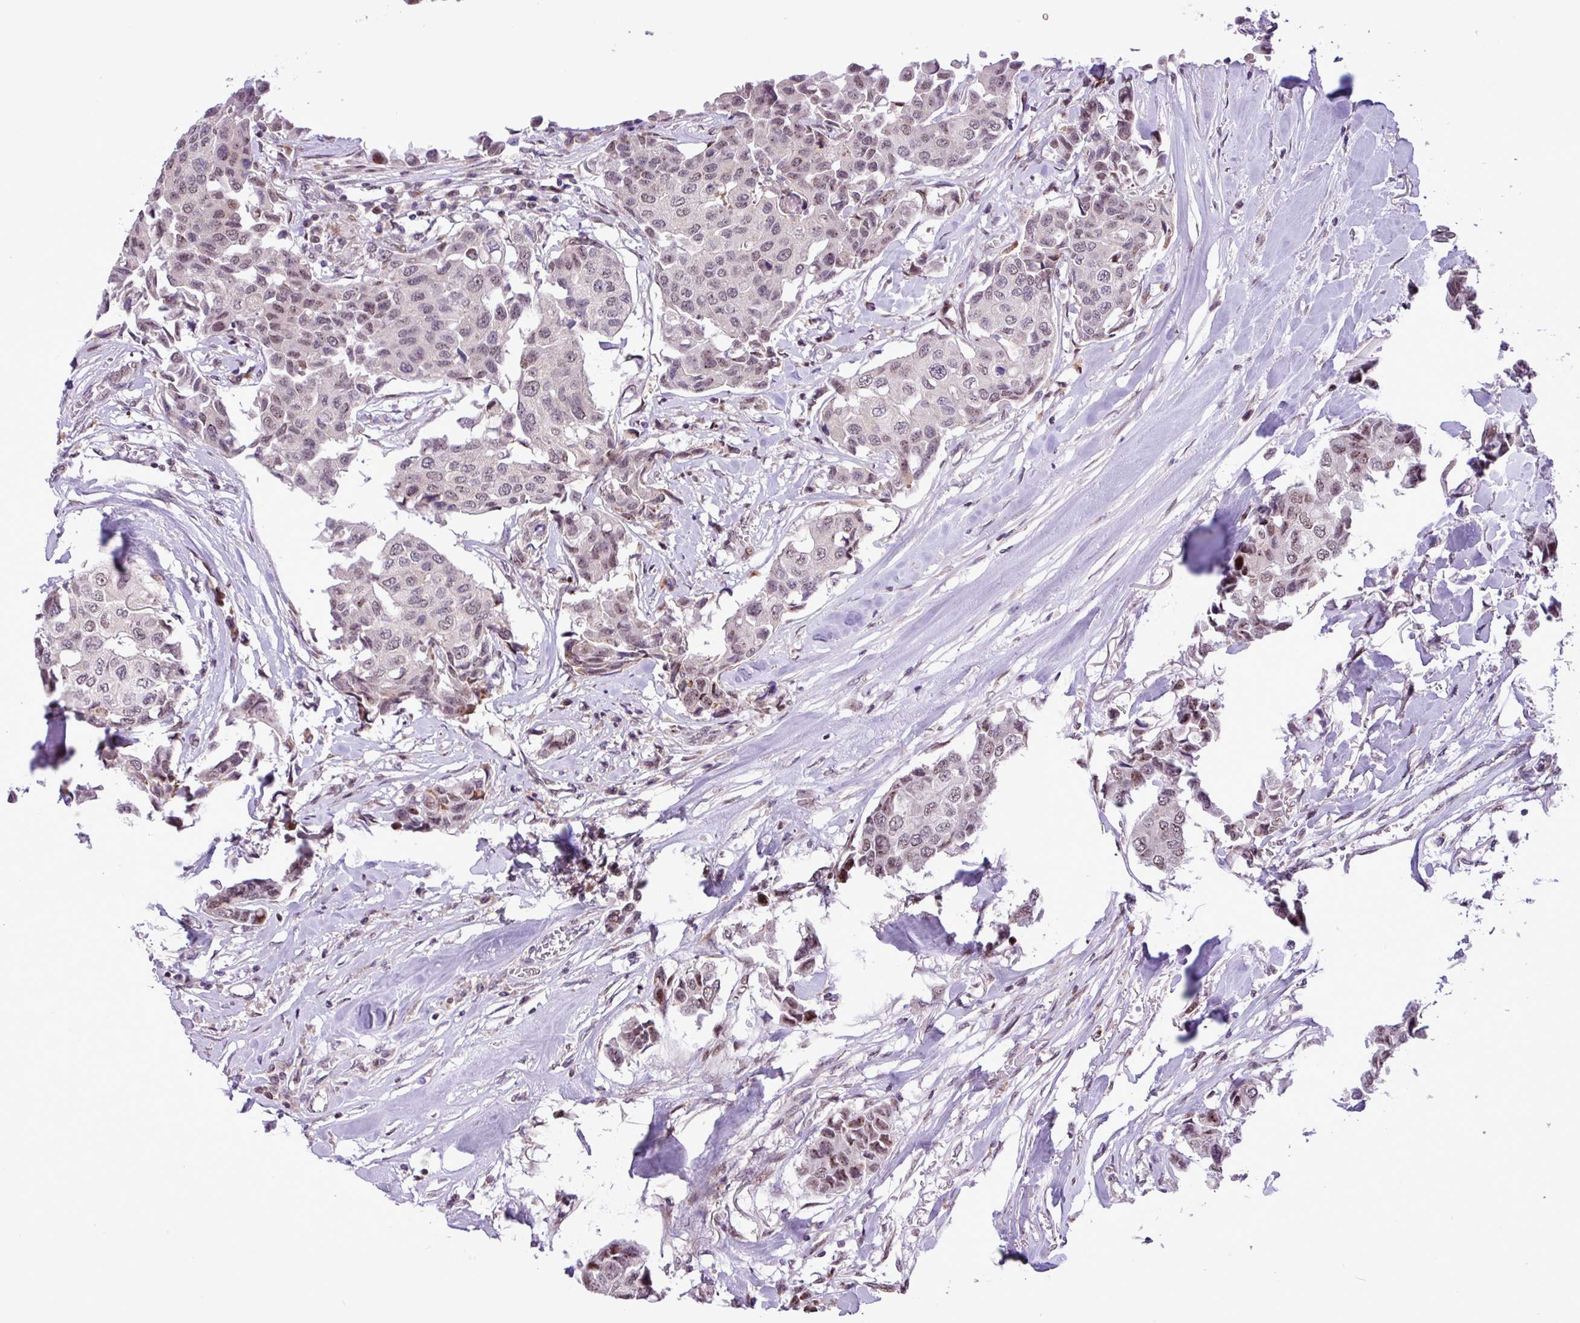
{"staining": {"intensity": "weak", "quantity": ">75%", "location": "nuclear"}, "tissue": "breast cancer", "cell_type": "Tumor cells", "image_type": "cancer", "snomed": [{"axis": "morphology", "description": "Duct carcinoma"}, {"axis": "topography", "description": "Breast"}], "caption": "Intraductal carcinoma (breast) was stained to show a protein in brown. There is low levels of weak nuclear staining in approximately >75% of tumor cells.", "gene": "ZNF354A", "patient": {"sex": "female", "age": 80}}